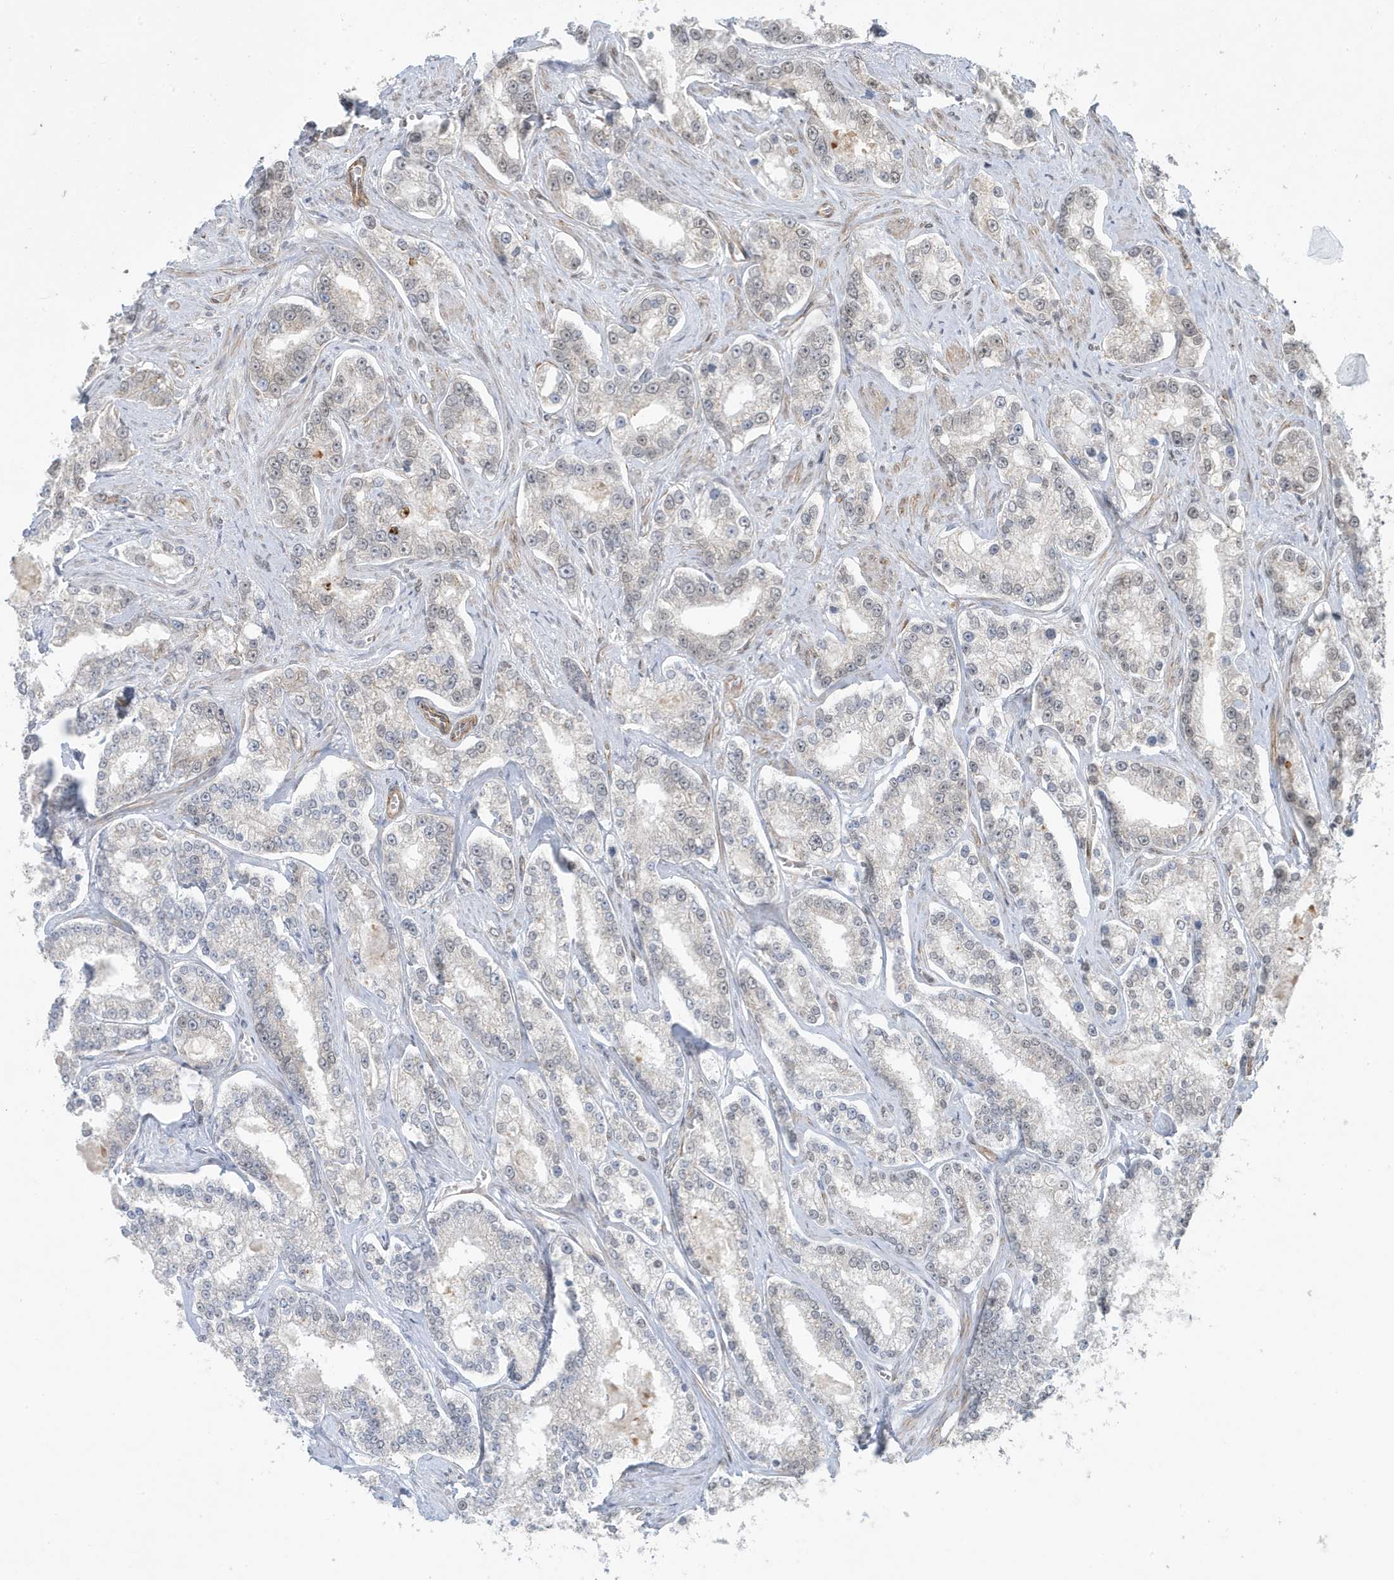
{"staining": {"intensity": "negative", "quantity": "none", "location": "none"}, "tissue": "prostate cancer", "cell_type": "Tumor cells", "image_type": "cancer", "snomed": [{"axis": "morphology", "description": "Normal tissue, NOS"}, {"axis": "morphology", "description": "Adenocarcinoma, High grade"}, {"axis": "topography", "description": "Prostate"}], "caption": "This is a photomicrograph of immunohistochemistry (IHC) staining of high-grade adenocarcinoma (prostate), which shows no positivity in tumor cells.", "gene": "CHCHD4", "patient": {"sex": "male", "age": 83}}